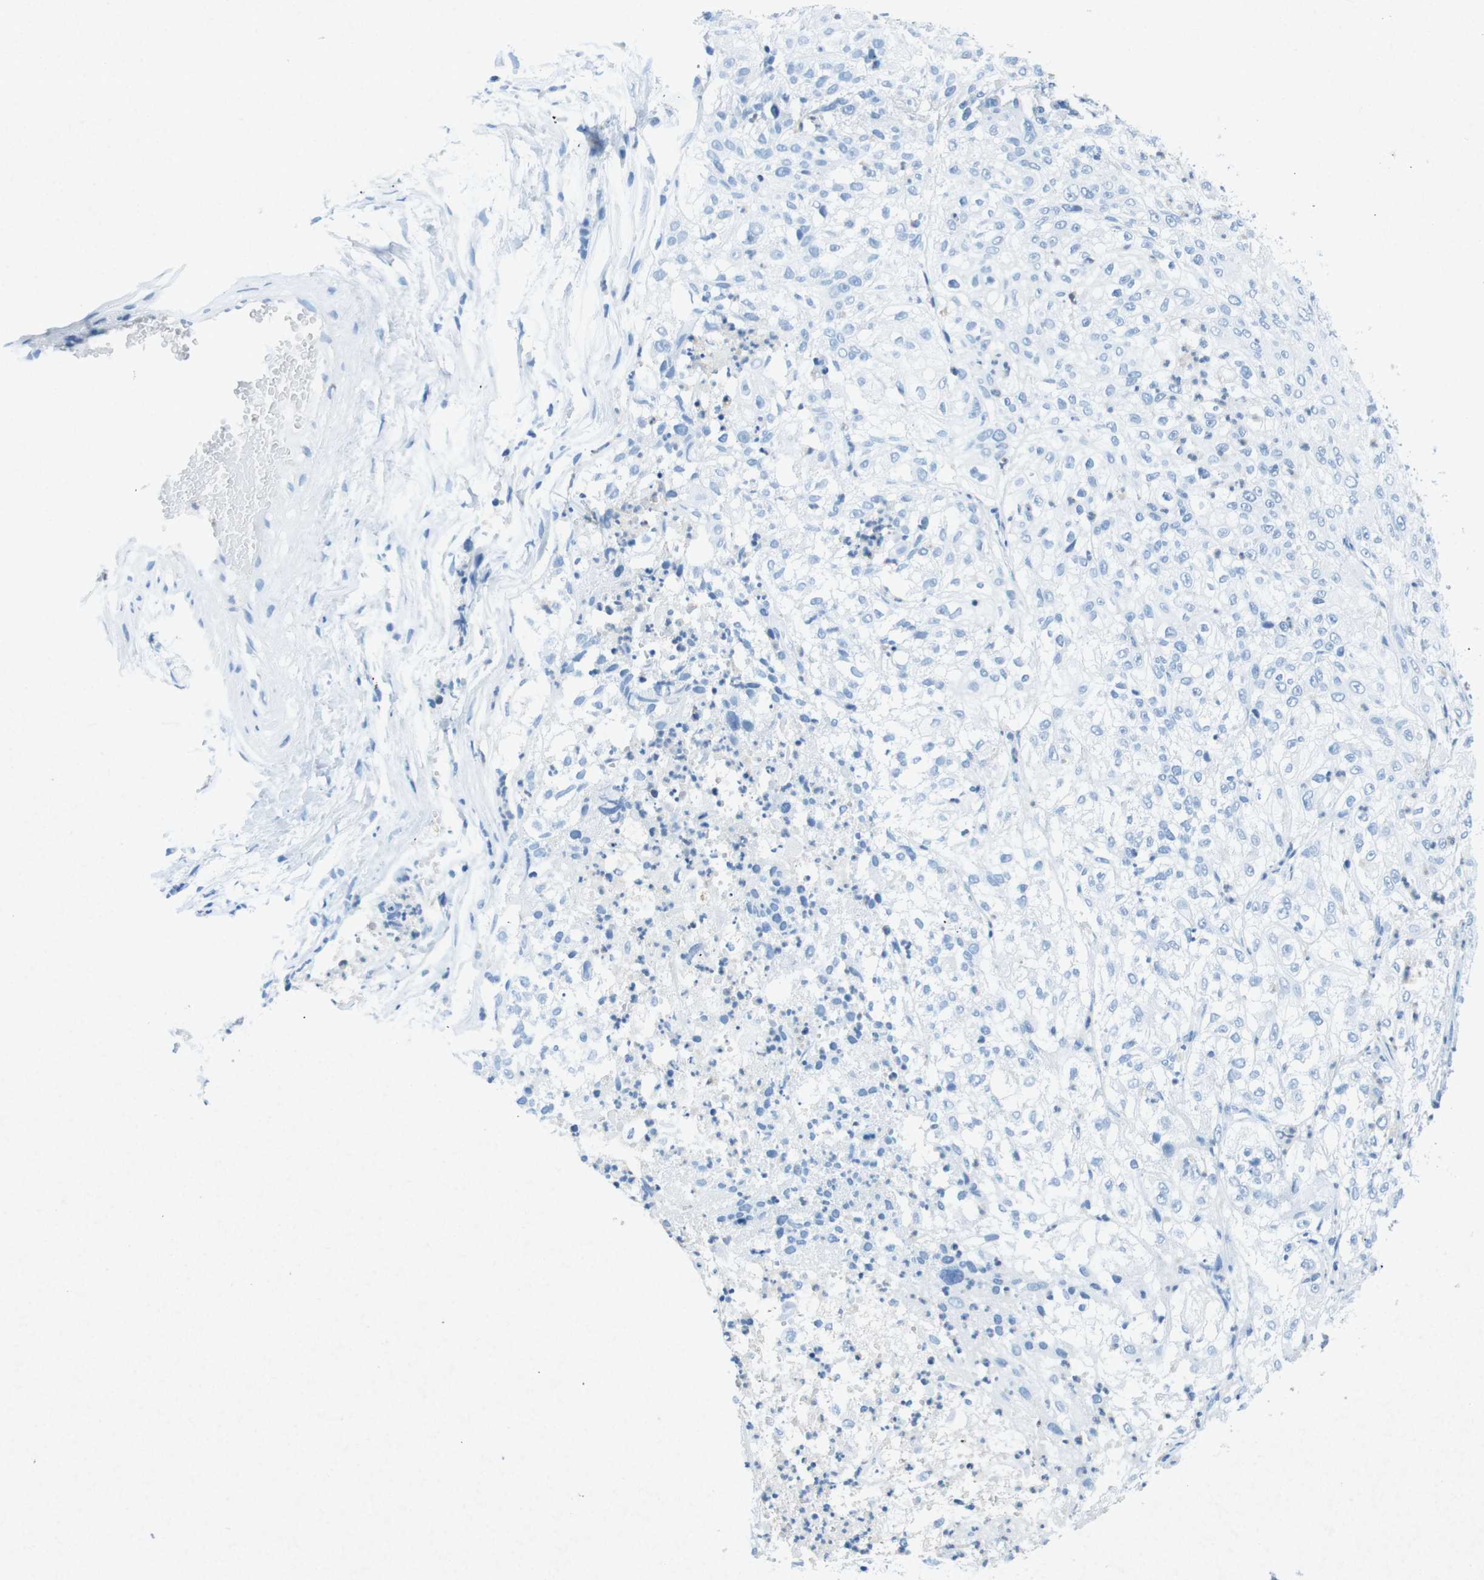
{"staining": {"intensity": "negative", "quantity": "none", "location": "none"}, "tissue": "lung cancer", "cell_type": "Tumor cells", "image_type": "cancer", "snomed": [{"axis": "morphology", "description": "Inflammation, NOS"}, {"axis": "morphology", "description": "Squamous cell carcinoma, NOS"}, {"axis": "topography", "description": "Lymph node"}, {"axis": "topography", "description": "Soft tissue"}, {"axis": "topography", "description": "Lung"}], "caption": "Tumor cells are negative for protein expression in human lung cancer (squamous cell carcinoma).", "gene": "CTAG1B", "patient": {"sex": "male", "age": 66}}